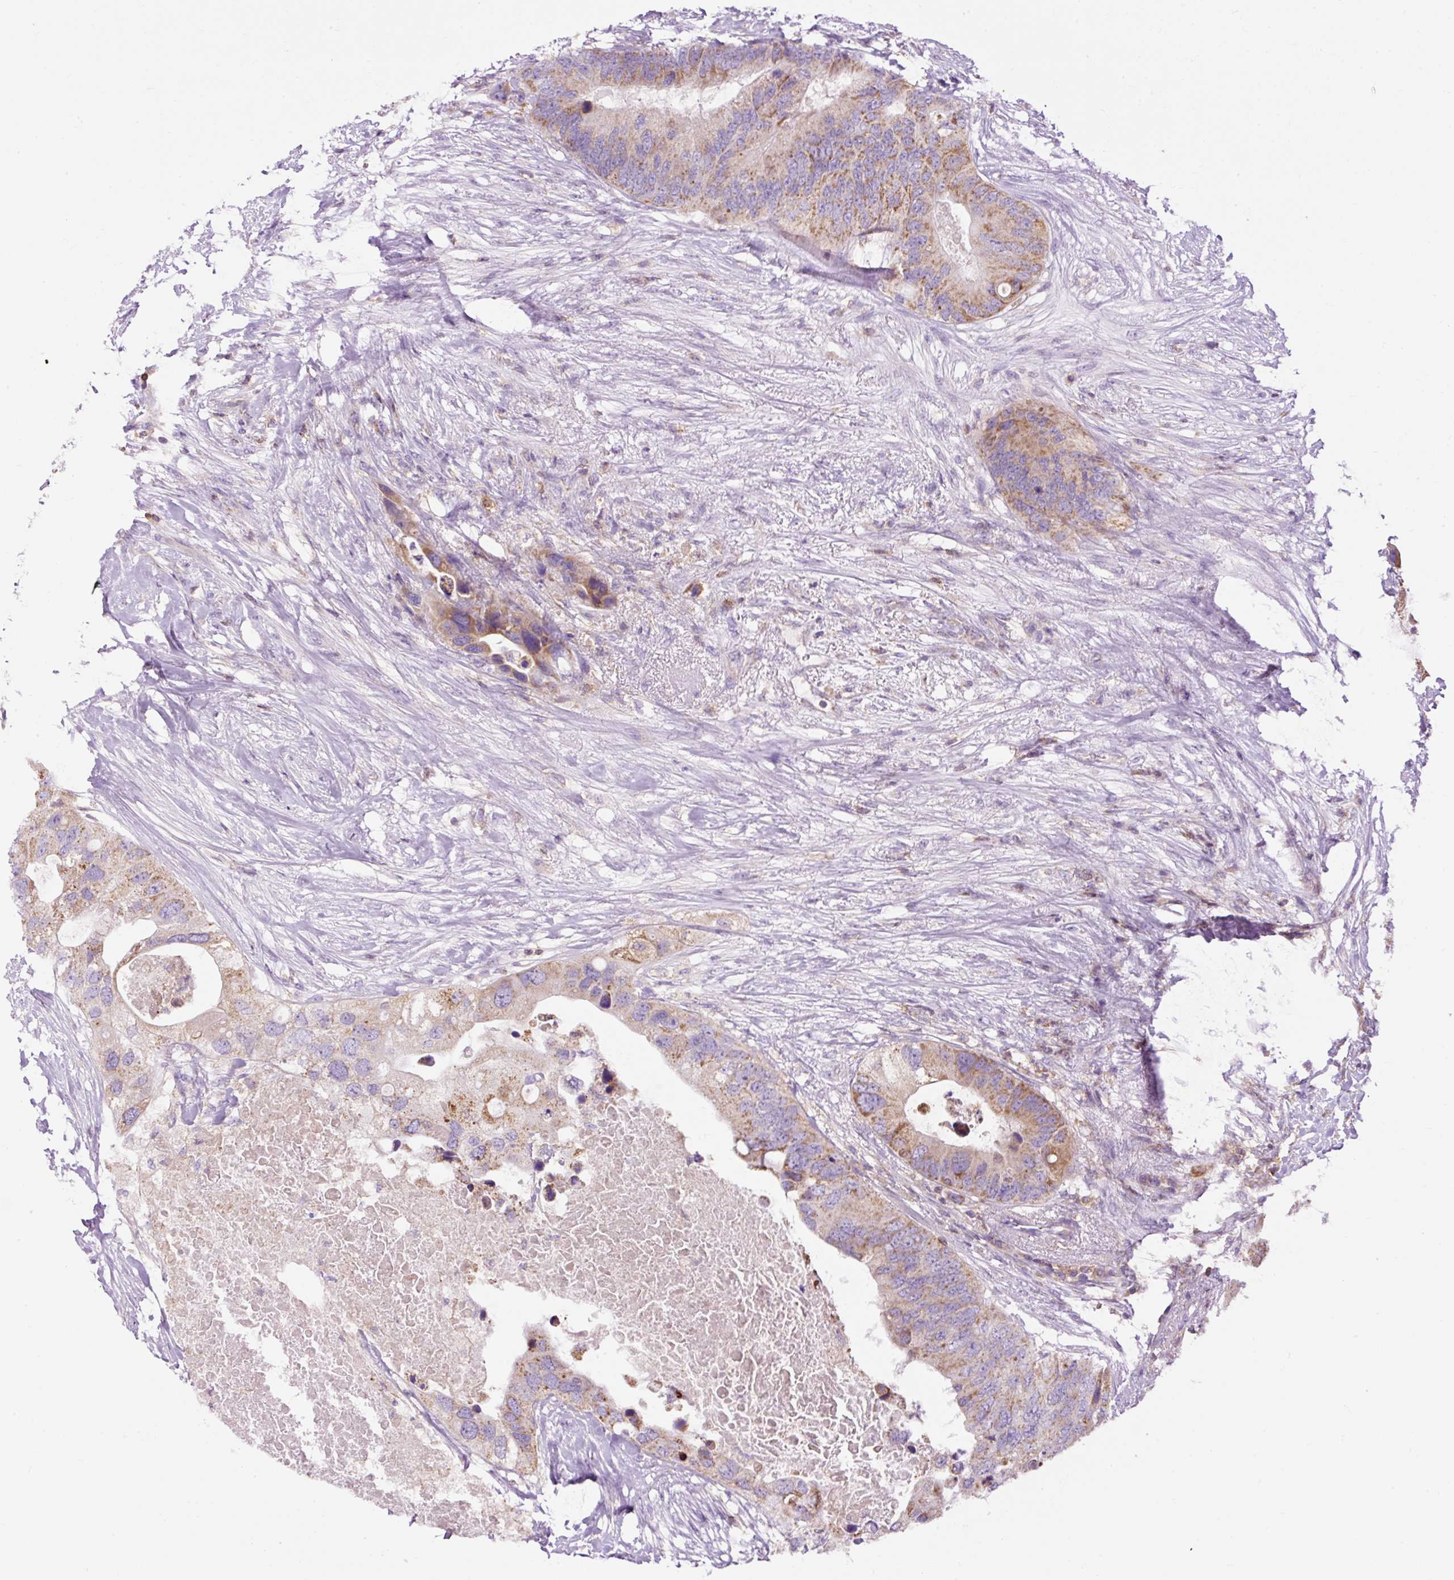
{"staining": {"intensity": "moderate", "quantity": ">75%", "location": "cytoplasmic/membranous"}, "tissue": "colorectal cancer", "cell_type": "Tumor cells", "image_type": "cancer", "snomed": [{"axis": "morphology", "description": "Adenocarcinoma, NOS"}, {"axis": "topography", "description": "Colon"}], "caption": "The immunohistochemical stain shows moderate cytoplasmic/membranous staining in tumor cells of colorectal adenocarcinoma tissue. (Brightfield microscopy of DAB IHC at high magnification).", "gene": "CD83", "patient": {"sex": "male", "age": 71}}